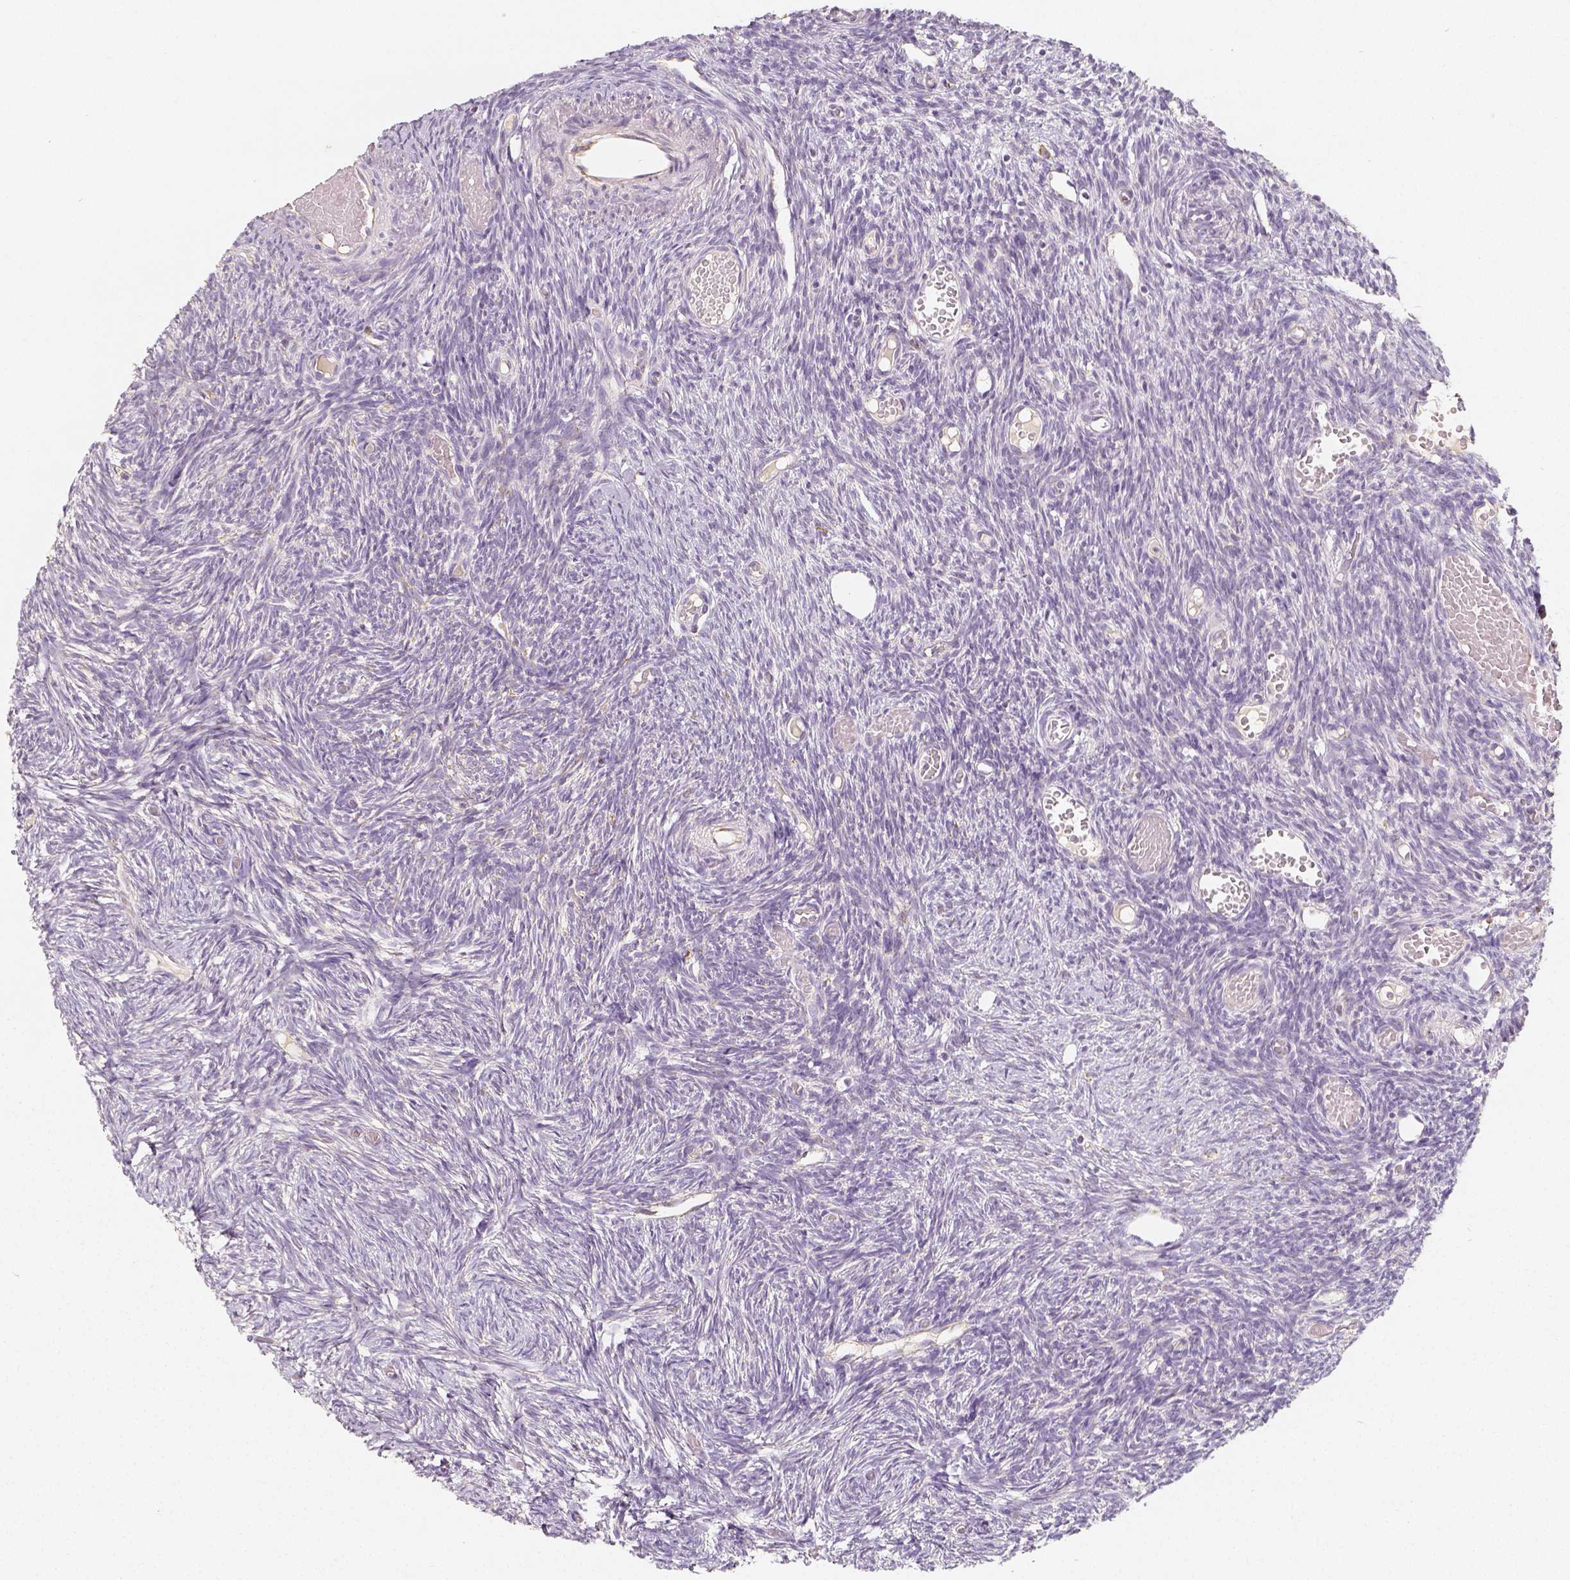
{"staining": {"intensity": "moderate", "quantity": ">75%", "location": "cytoplasmic/membranous"}, "tissue": "ovary", "cell_type": "Follicle cells", "image_type": "normal", "snomed": [{"axis": "morphology", "description": "Normal tissue, NOS"}, {"axis": "topography", "description": "Ovary"}], "caption": "IHC micrograph of normal ovary: human ovary stained using immunohistochemistry shows medium levels of moderate protein expression localized specifically in the cytoplasmic/membranous of follicle cells, appearing as a cytoplasmic/membranous brown color.", "gene": "PGAM5", "patient": {"sex": "female", "age": 39}}